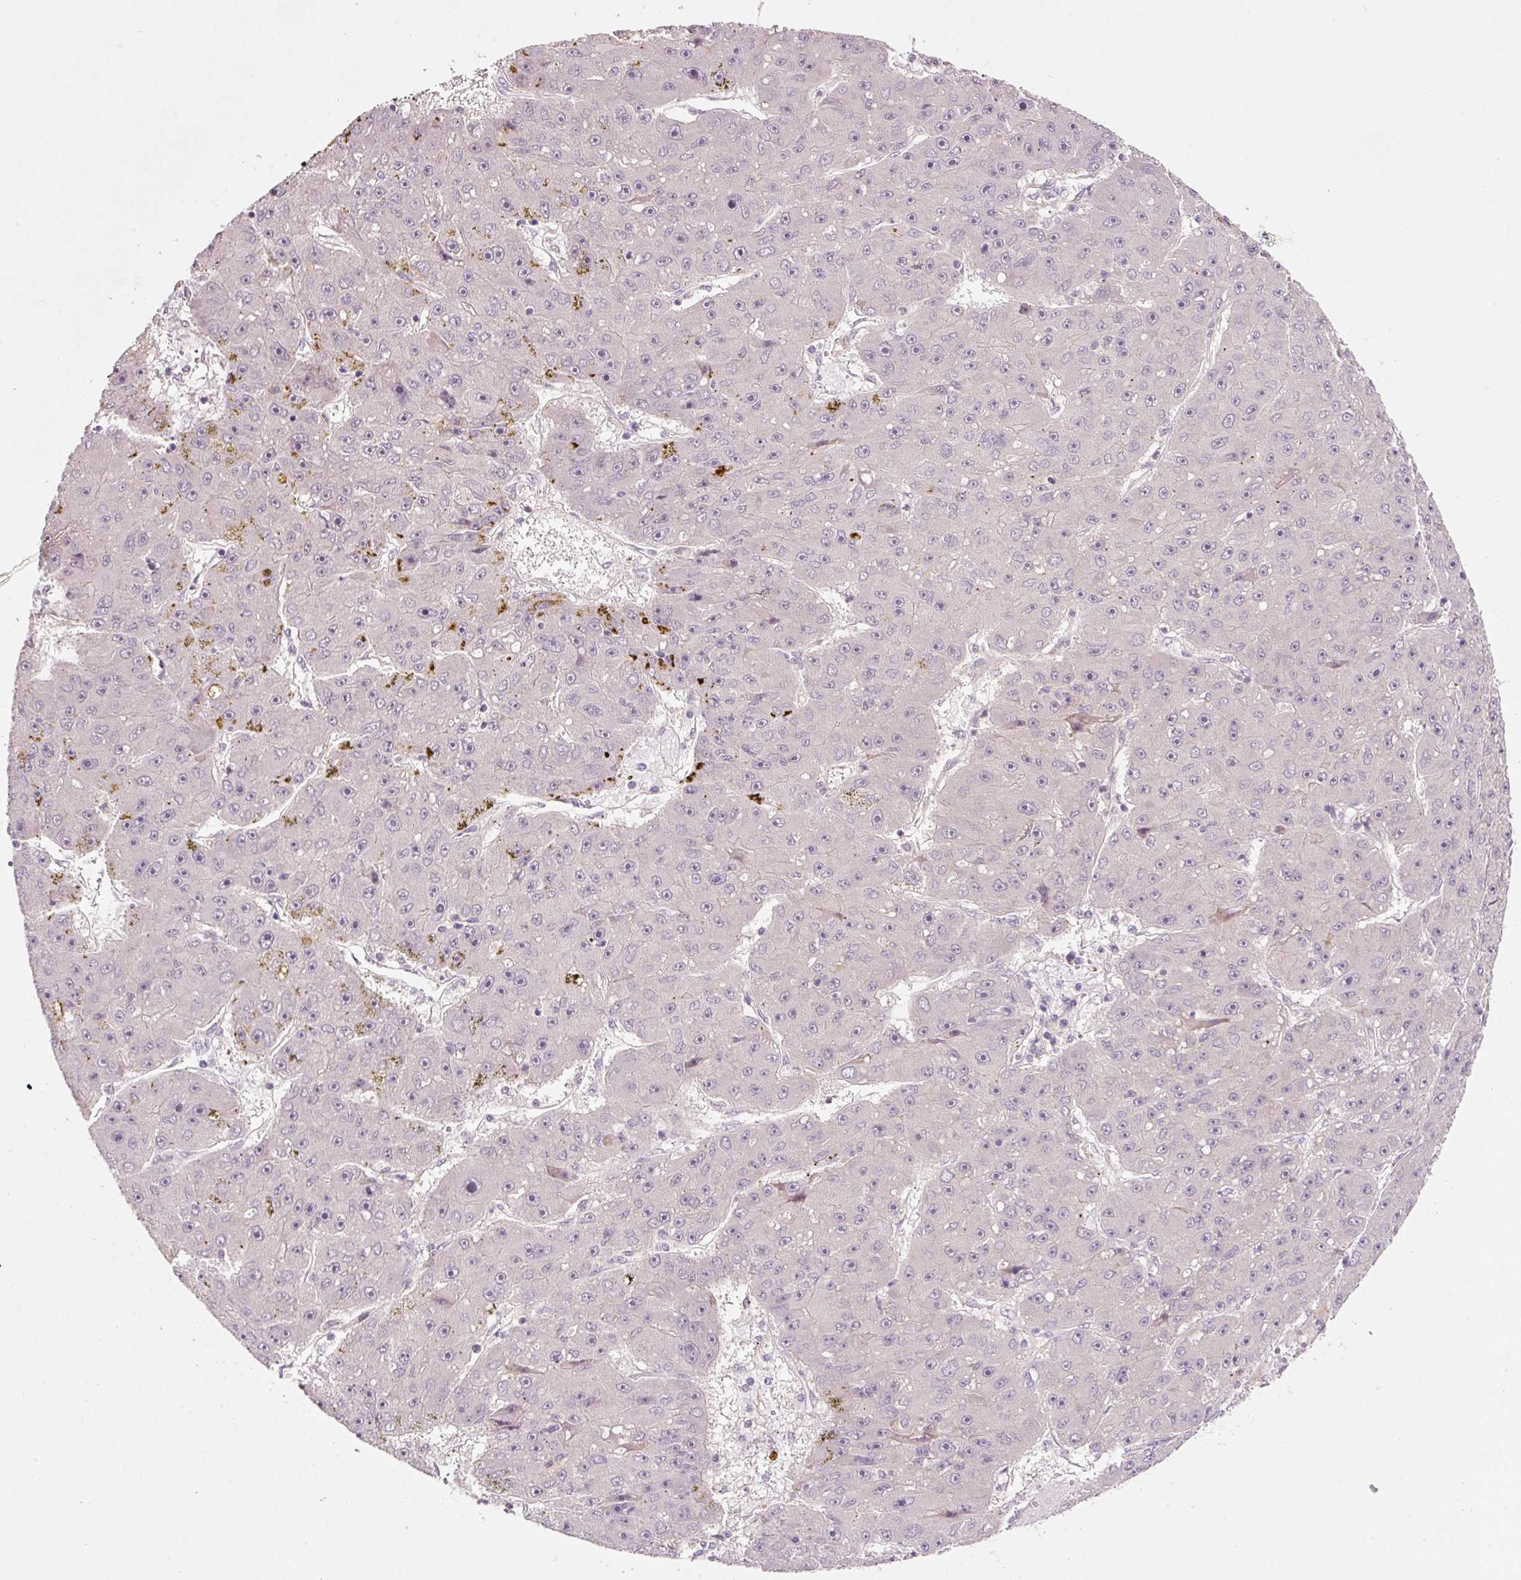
{"staining": {"intensity": "negative", "quantity": "none", "location": "none"}, "tissue": "liver cancer", "cell_type": "Tumor cells", "image_type": "cancer", "snomed": [{"axis": "morphology", "description": "Carcinoma, Hepatocellular, NOS"}, {"axis": "topography", "description": "Liver"}], "caption": "Image shows no protein positivity in tumor cells of liver cancer (hepatocellular carcinoma) tissue. (IHC, brightfield microscopy, high magnification).", "gene": "TIRAP", "patient": {"sex": "male", "age": 67}}